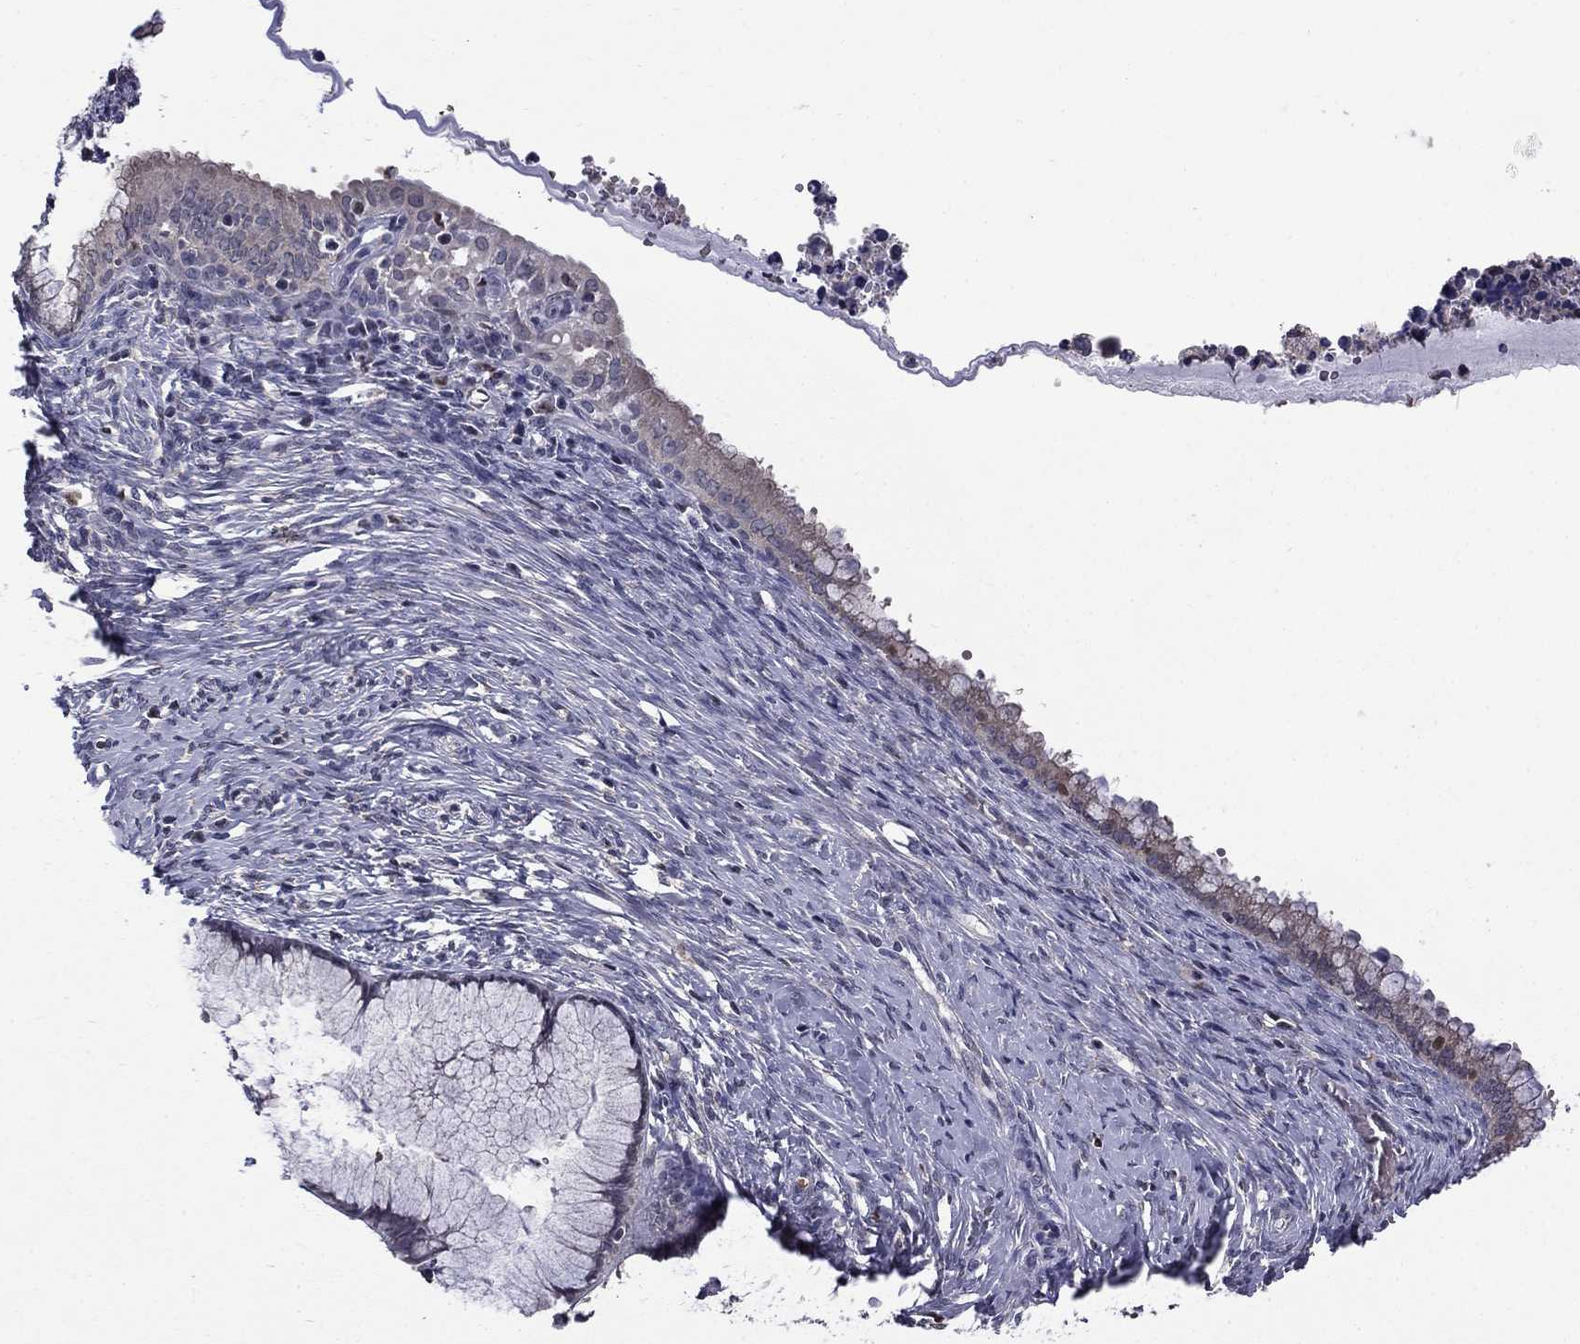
{"staining": {"intensity": "weak", "quantity": "<25%", "location": "cytoplasmic/membranous"}, "tissue": "cervical cancer", "cell_type": "Tumor cells", "image_type": "cancer", "snomed": [{"axis": "morphology", "description": "Squamous cell carcinoma, NOS"}, {"axis": "topography", "description": "Cervix"}], "caption": "A high-resolution image shows IHC staining of squamous cell carcinoma (cervical), which reveals no significant positivity in tumor cells.", "gene": "HSPB2", "patient": {"sex": "female", "age": 63}}